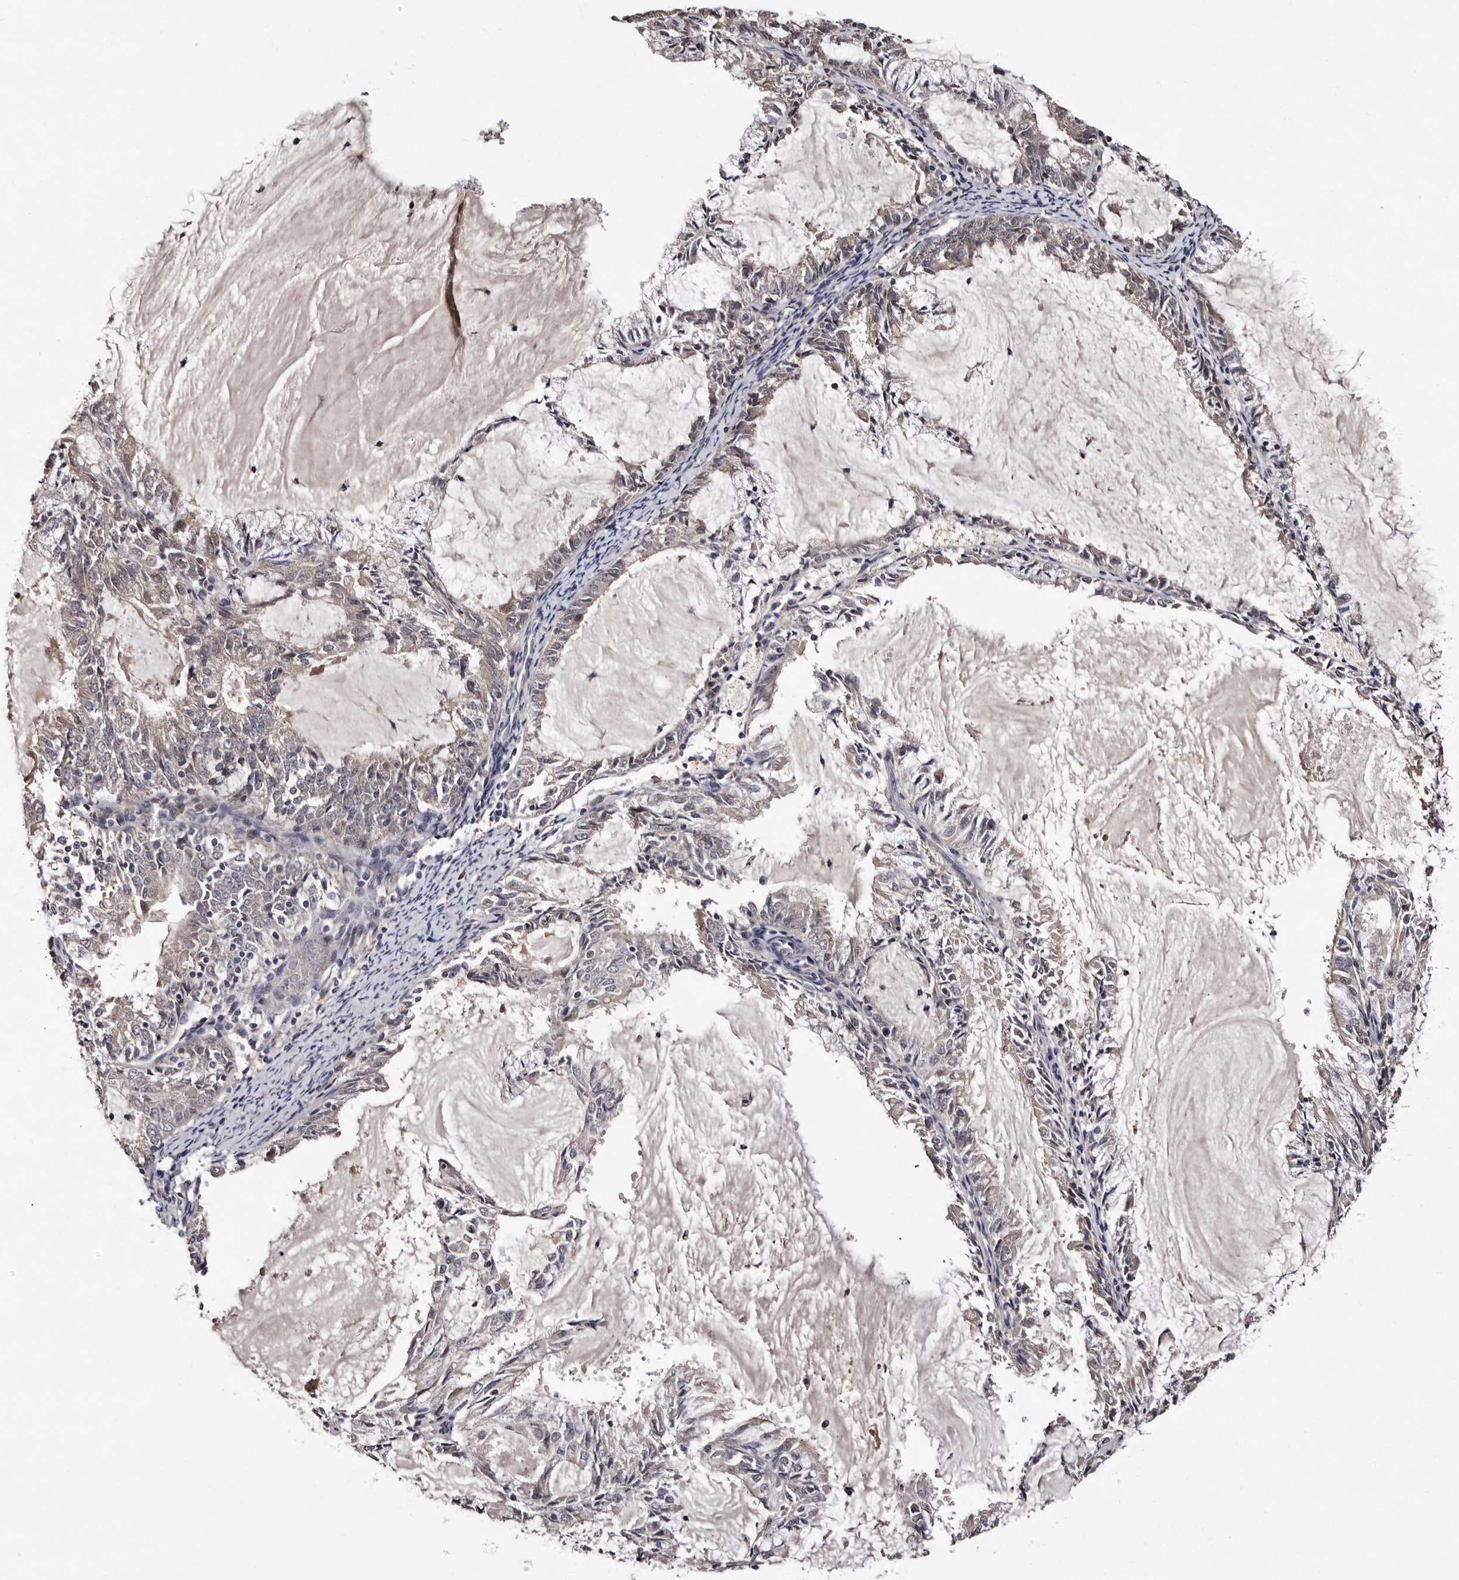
{"staining": {"intensity": "negative", "quantity": "none", "location": "none"}, "tissue": "endometrial cancer", "cell_type": "Tumor cells", "image_type": "cancer", "snomed": [{"axis": "morphology", "description": "Adenocarcinoma, NOS"}, {"axis": "topography", "description": "Endometrium"}], "caption": "Immunohistochemical staining of human endometrial cancer (adenocarcinoma) reveals no significant expression in tumor cells.", "gene": "LANCL2", "patient": {"sex": "female", "age": 57}}